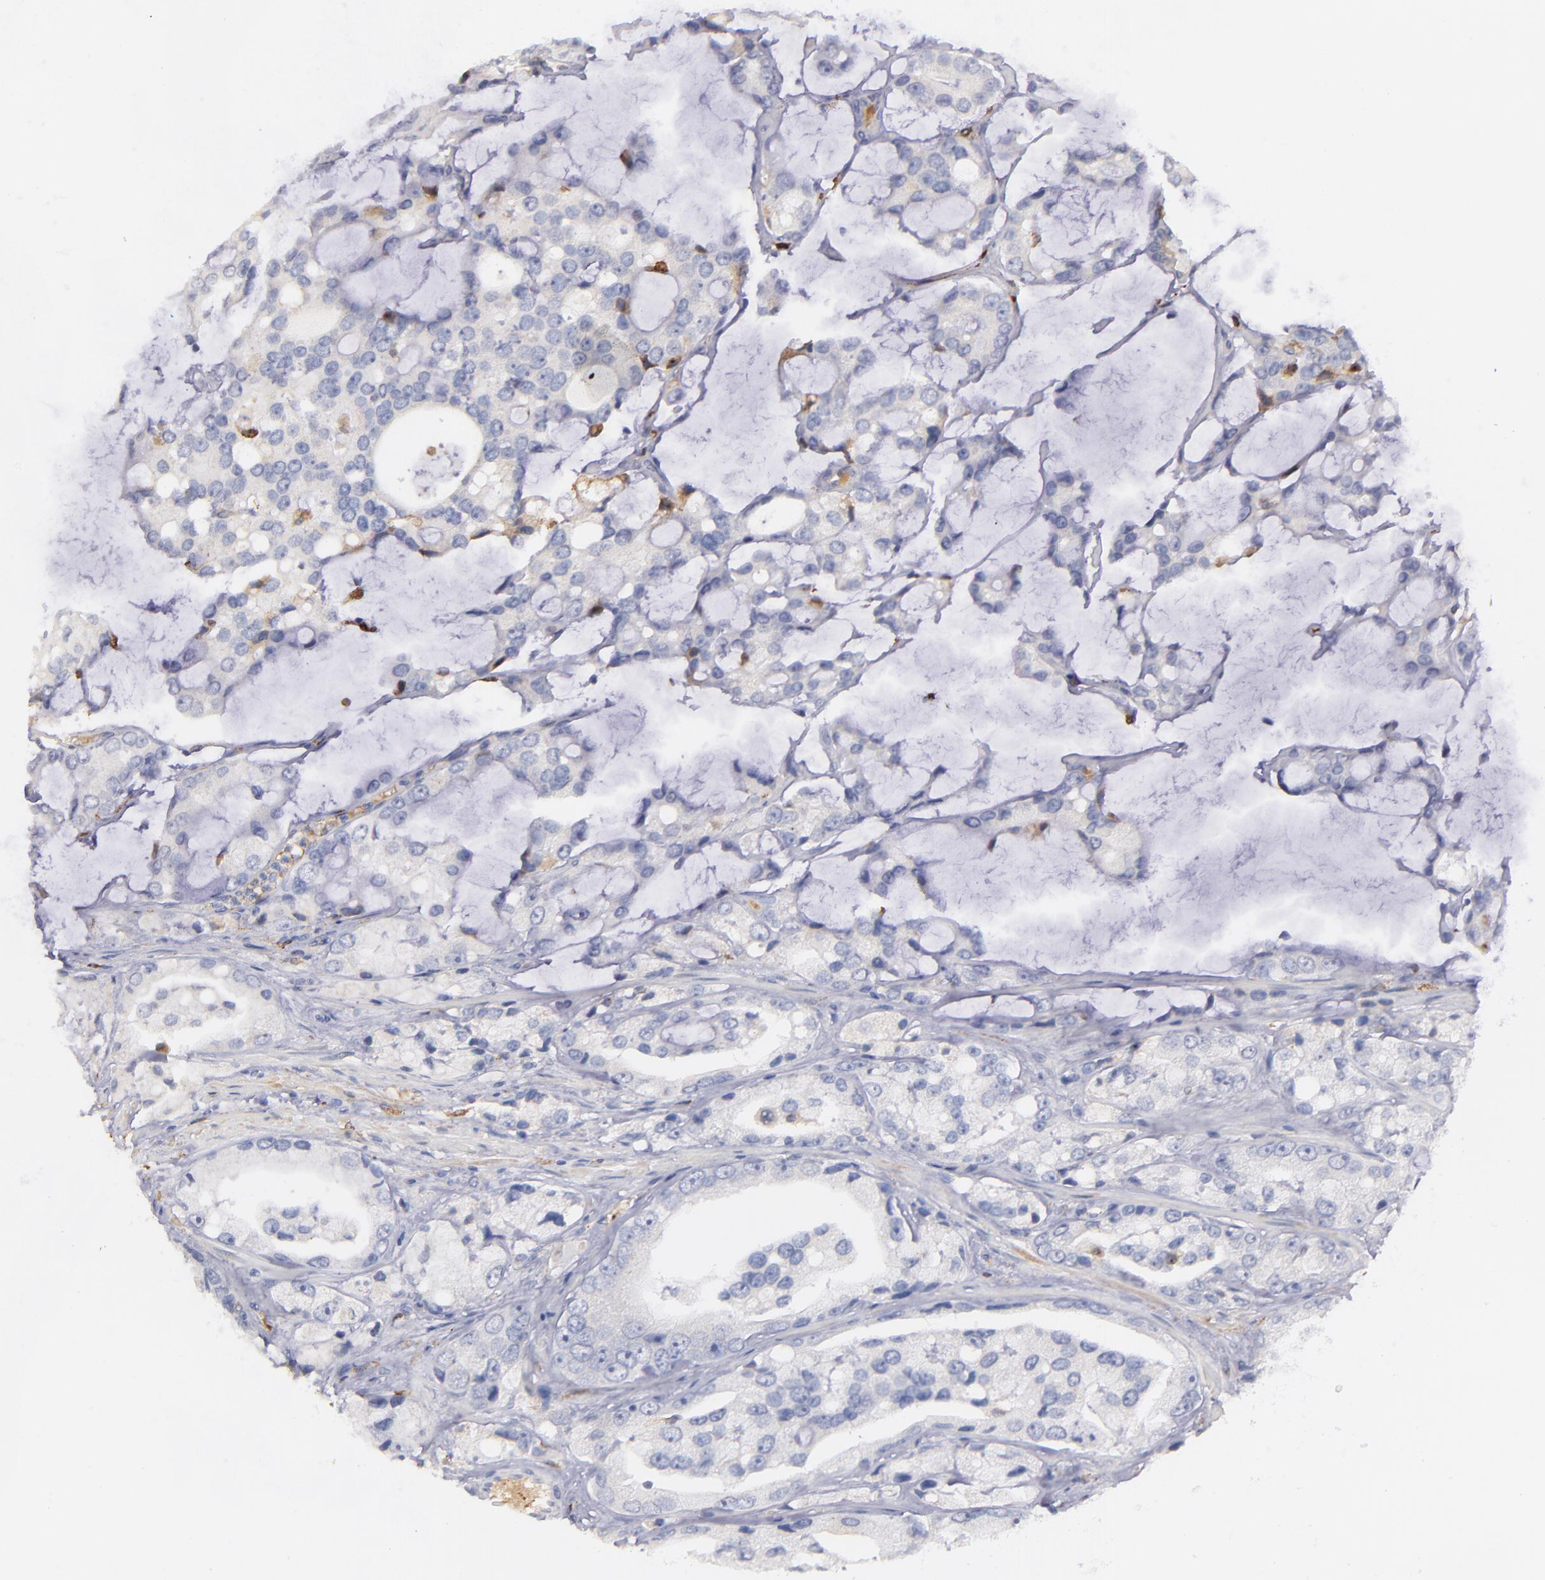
{"staining": {"intensity": "negative", "quantity": "none", "location": "none"}, "tissue": "prostate cancer", "cell_type": "Tumor cells", "image_type": "cancer", "snomed": [{"axis": "morphology", "description": "Adenocarcinoma, High grade"}, {"axis": "topography", "description": "Prostate"}], "caption": "Photomicrograph shows no significant protein positivity in tumor cells of prostate adenocarcinoma (high-grade).", "gene": "C1QA", "patient": {"sex": "male", "age": 67}}